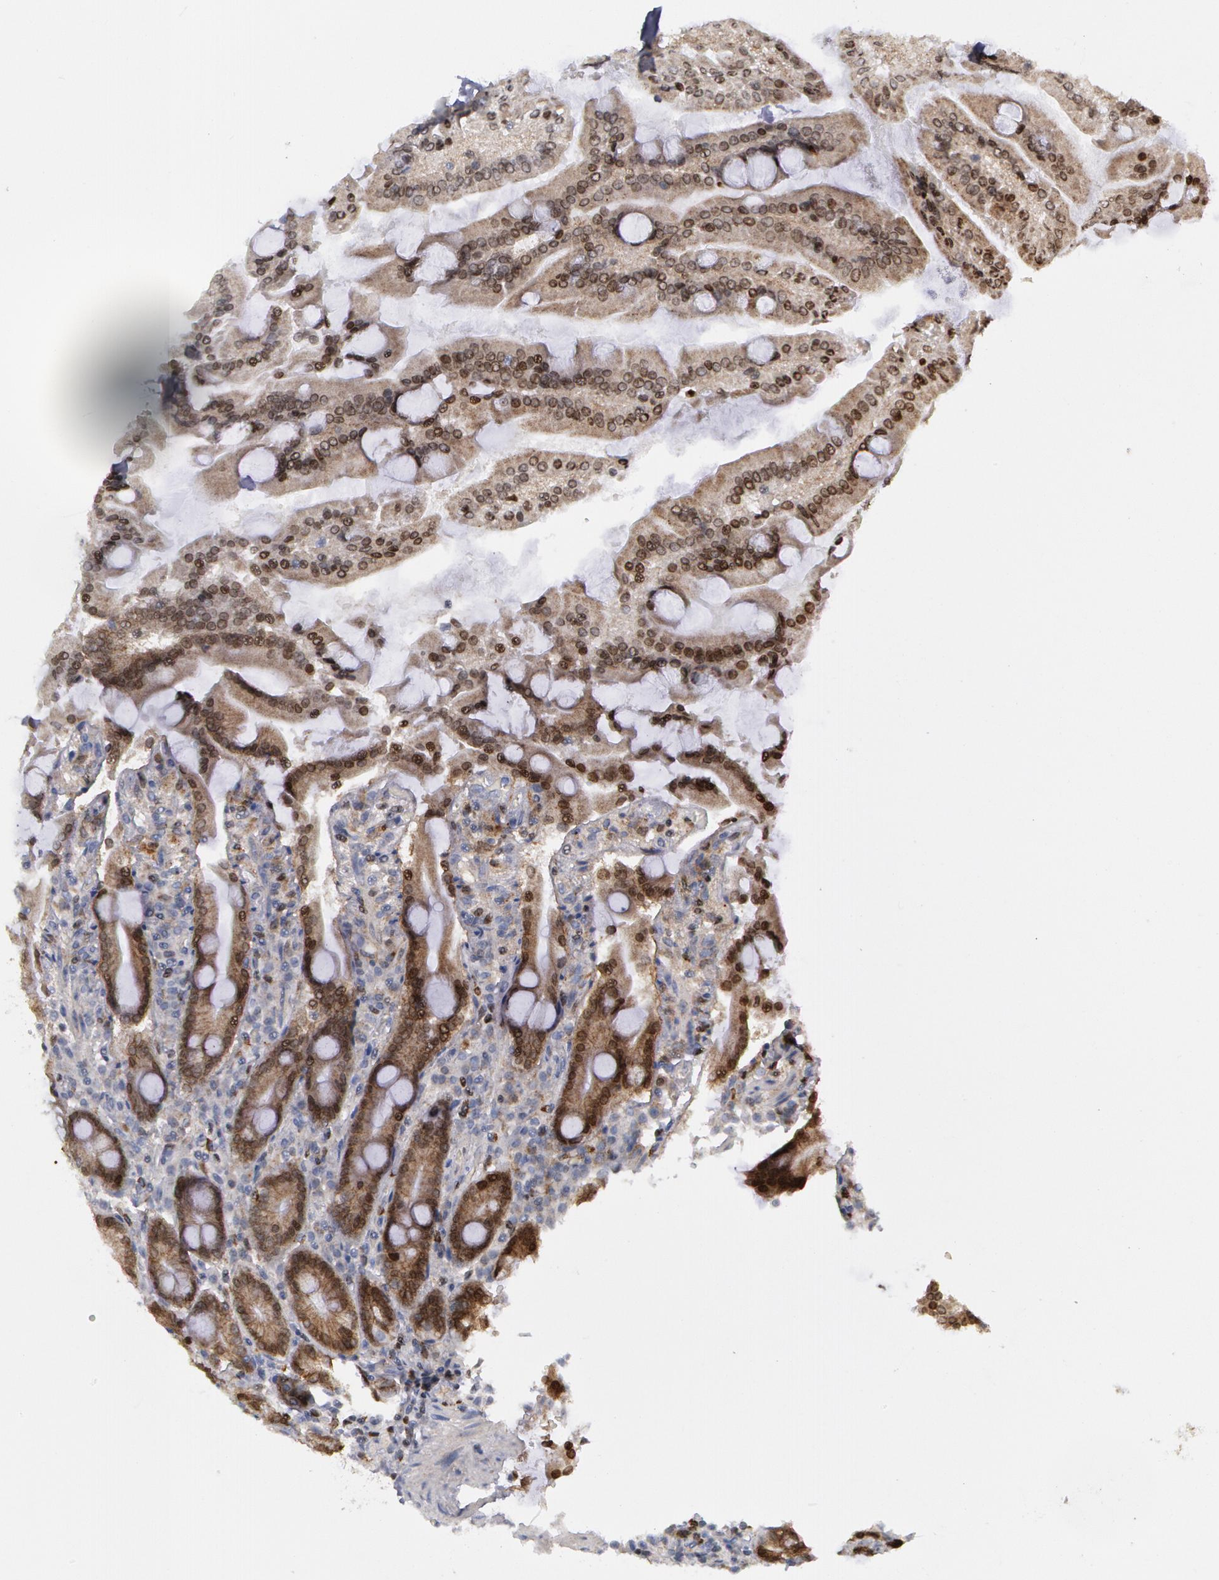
{"staining": {"intensity": "moderate", "quantity": ">75%", "location": "cytoplasmic/membranous,nuclear"}, "tissue": "duodenum", "cell_type": "Glandular cells", "image_type": "normal", "snomed": [{"axis": "morphology", "description": "Normal tissue, NOS"}, {"axis": "topography", "description": "Duodenum"}], "caption": "Immunohistochemical staining of benign human duodenum shows moderate cytoplasmic/membranous,nuclear protein expression in approximately >75% of glandular cells.", "gene": "ERBB2", "patient": {"sex": "female", "age": 64}}